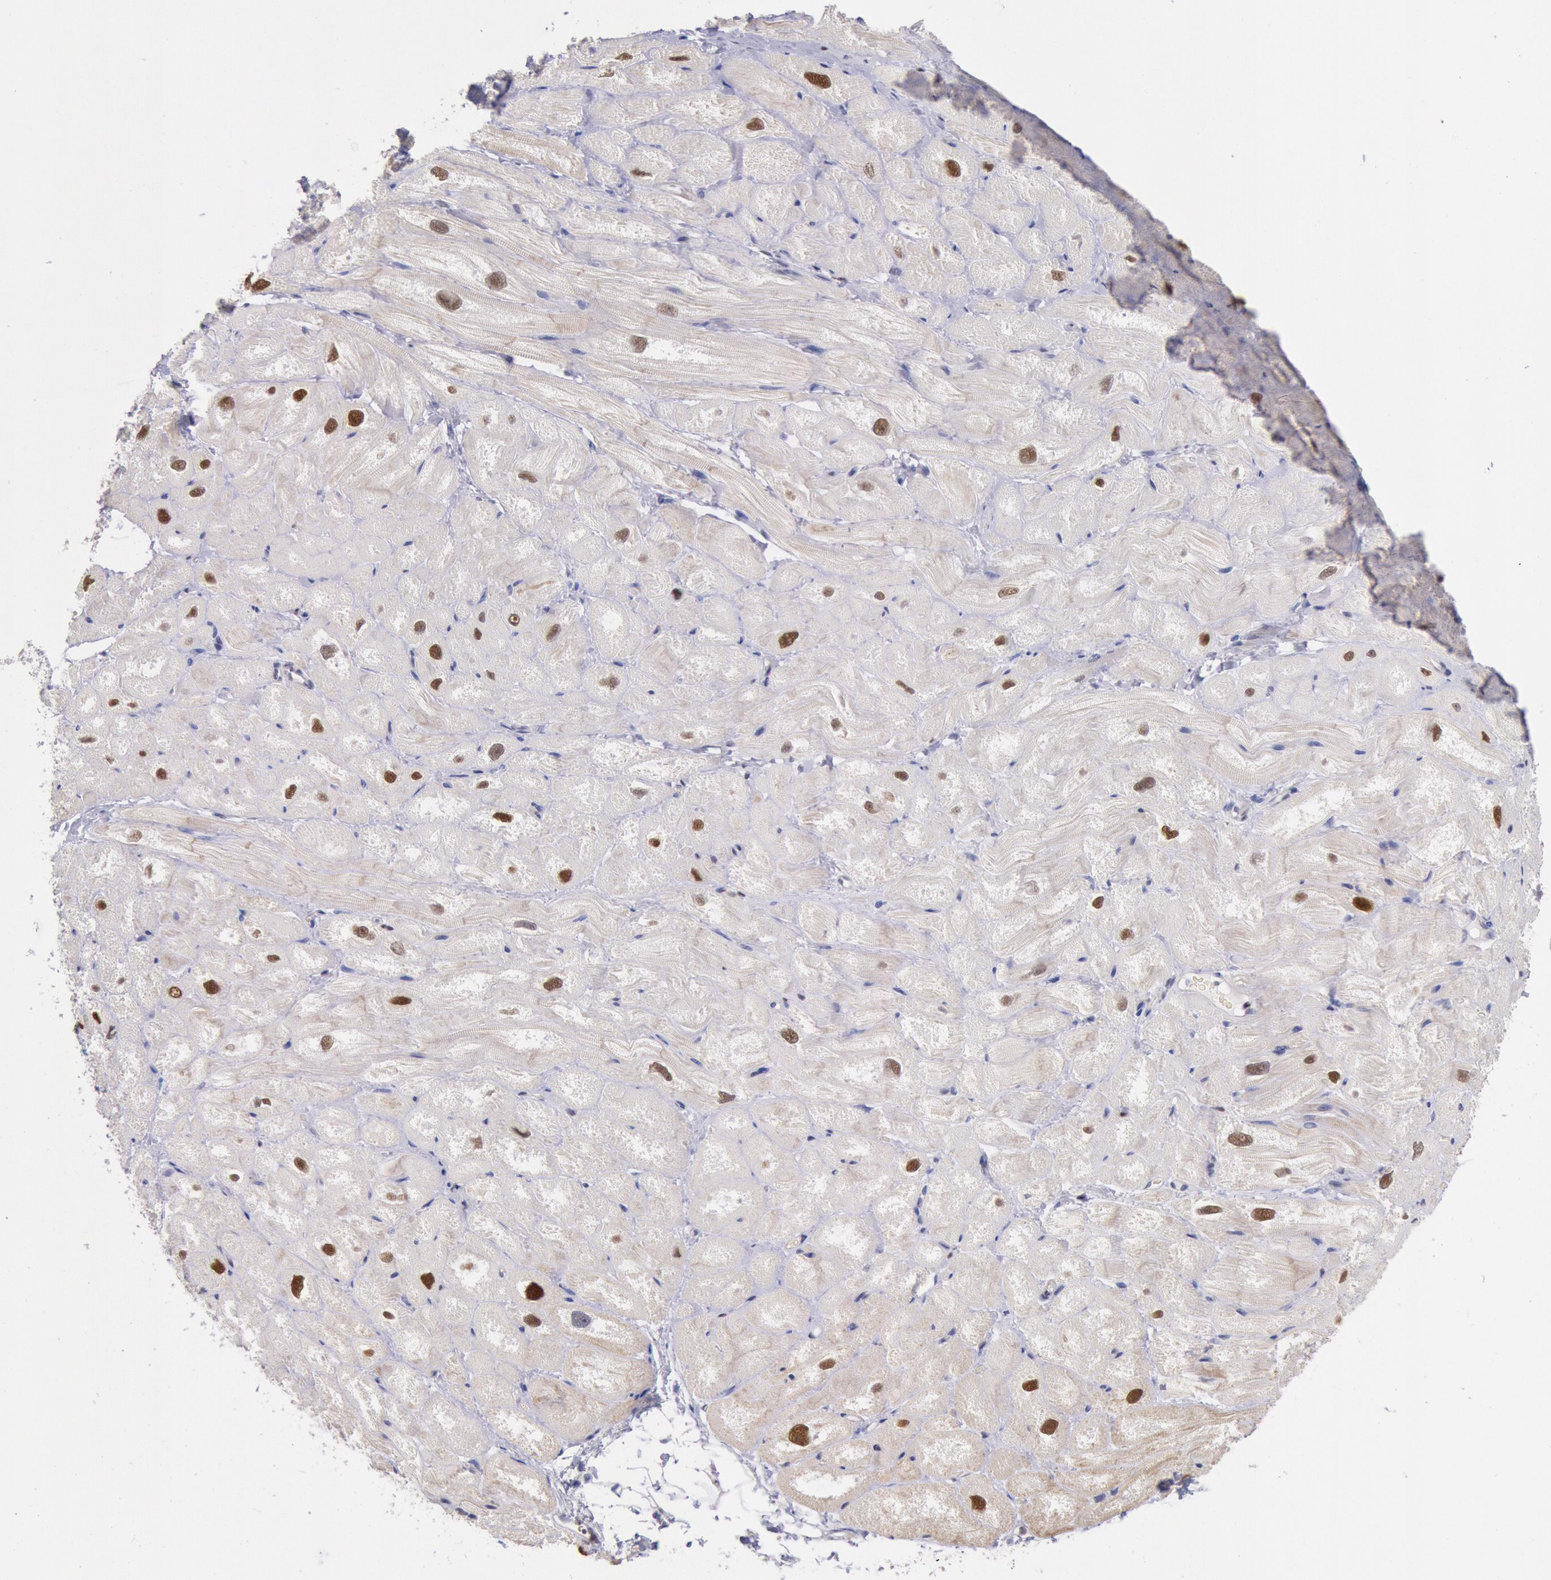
{"staining": {"intensity": "moderate", "quantity": "25%-75%", "location": "nuclear"}, "tissue": "heart muscle", "cell_type": "Cardiomyocytes", "image_type": "normal", "snomed": [{"axis": "morphology", "description": "Normal tissue, NOS"}, {"axis": "topography", "description": "Heart"}], "caption": "A high-resolution image shows IHC staining of normal heart muscle, which demonstrates moderate nuclear staining in about 25%-75% of cardiomyocytes.", "gene": "RPS6KA5", "patient": {"sex": "male", "age": 49}}